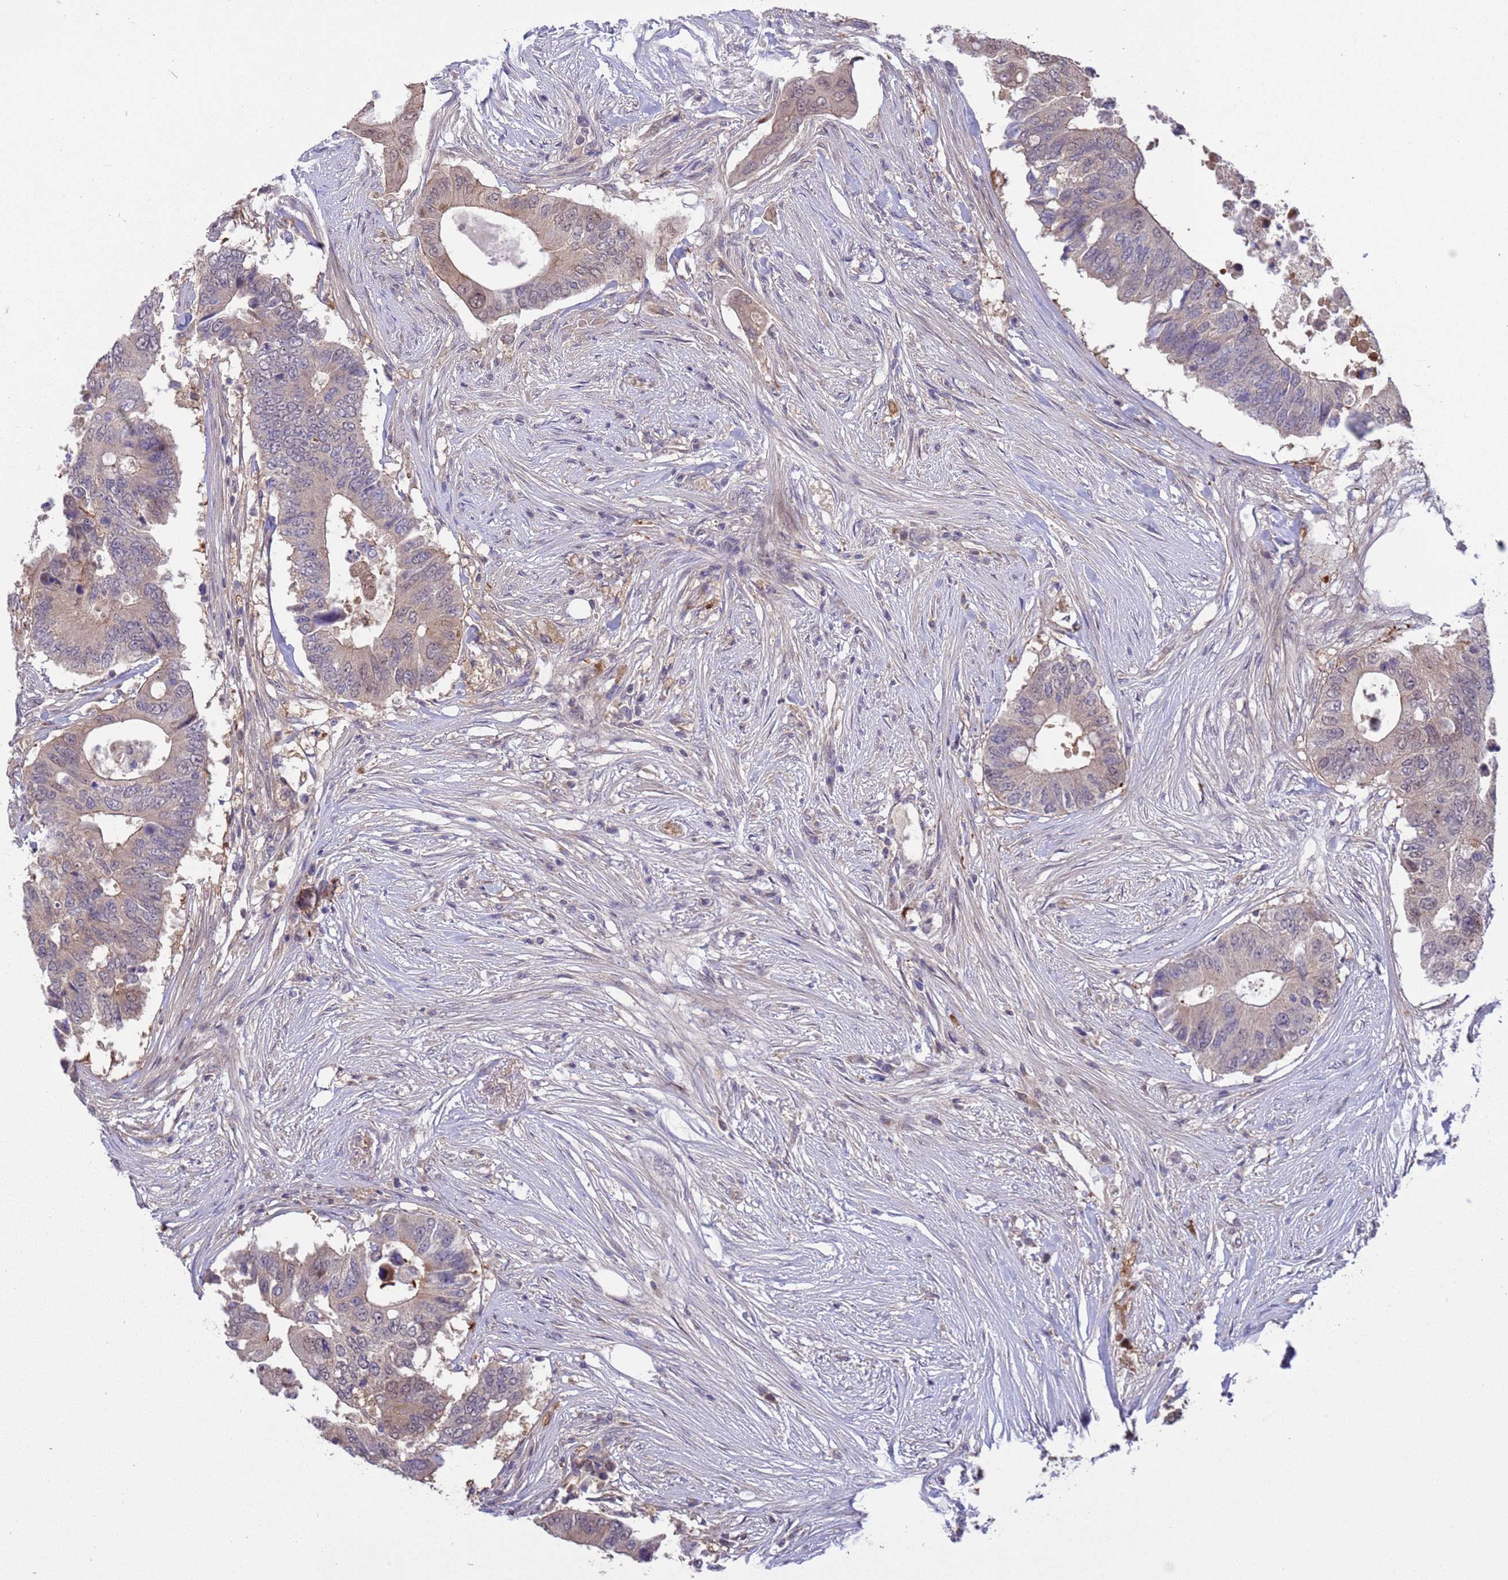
{"staining": {"intensity": "weak", "quantity": "25%-75%", "location": "cytoplasmic/membranous,nuclear"}, "tissue": "colorectal cancer", "cell_type": "Tumor cells", "image_type": "cancer", "snomed": [{"axis": "morphology", "description": "Adenocarcinoma, NOS"}, {"axis": "topography", "description": "Colon"}], "caption": "Colorectal cancer stained for a protein (brown) shows weak cytoplasmic/membranous and nuclear positive expression in approximately 25%-75% of tumor cells.", "gene": "GJA10", "patient": {"sex": "male", "age": 71}}